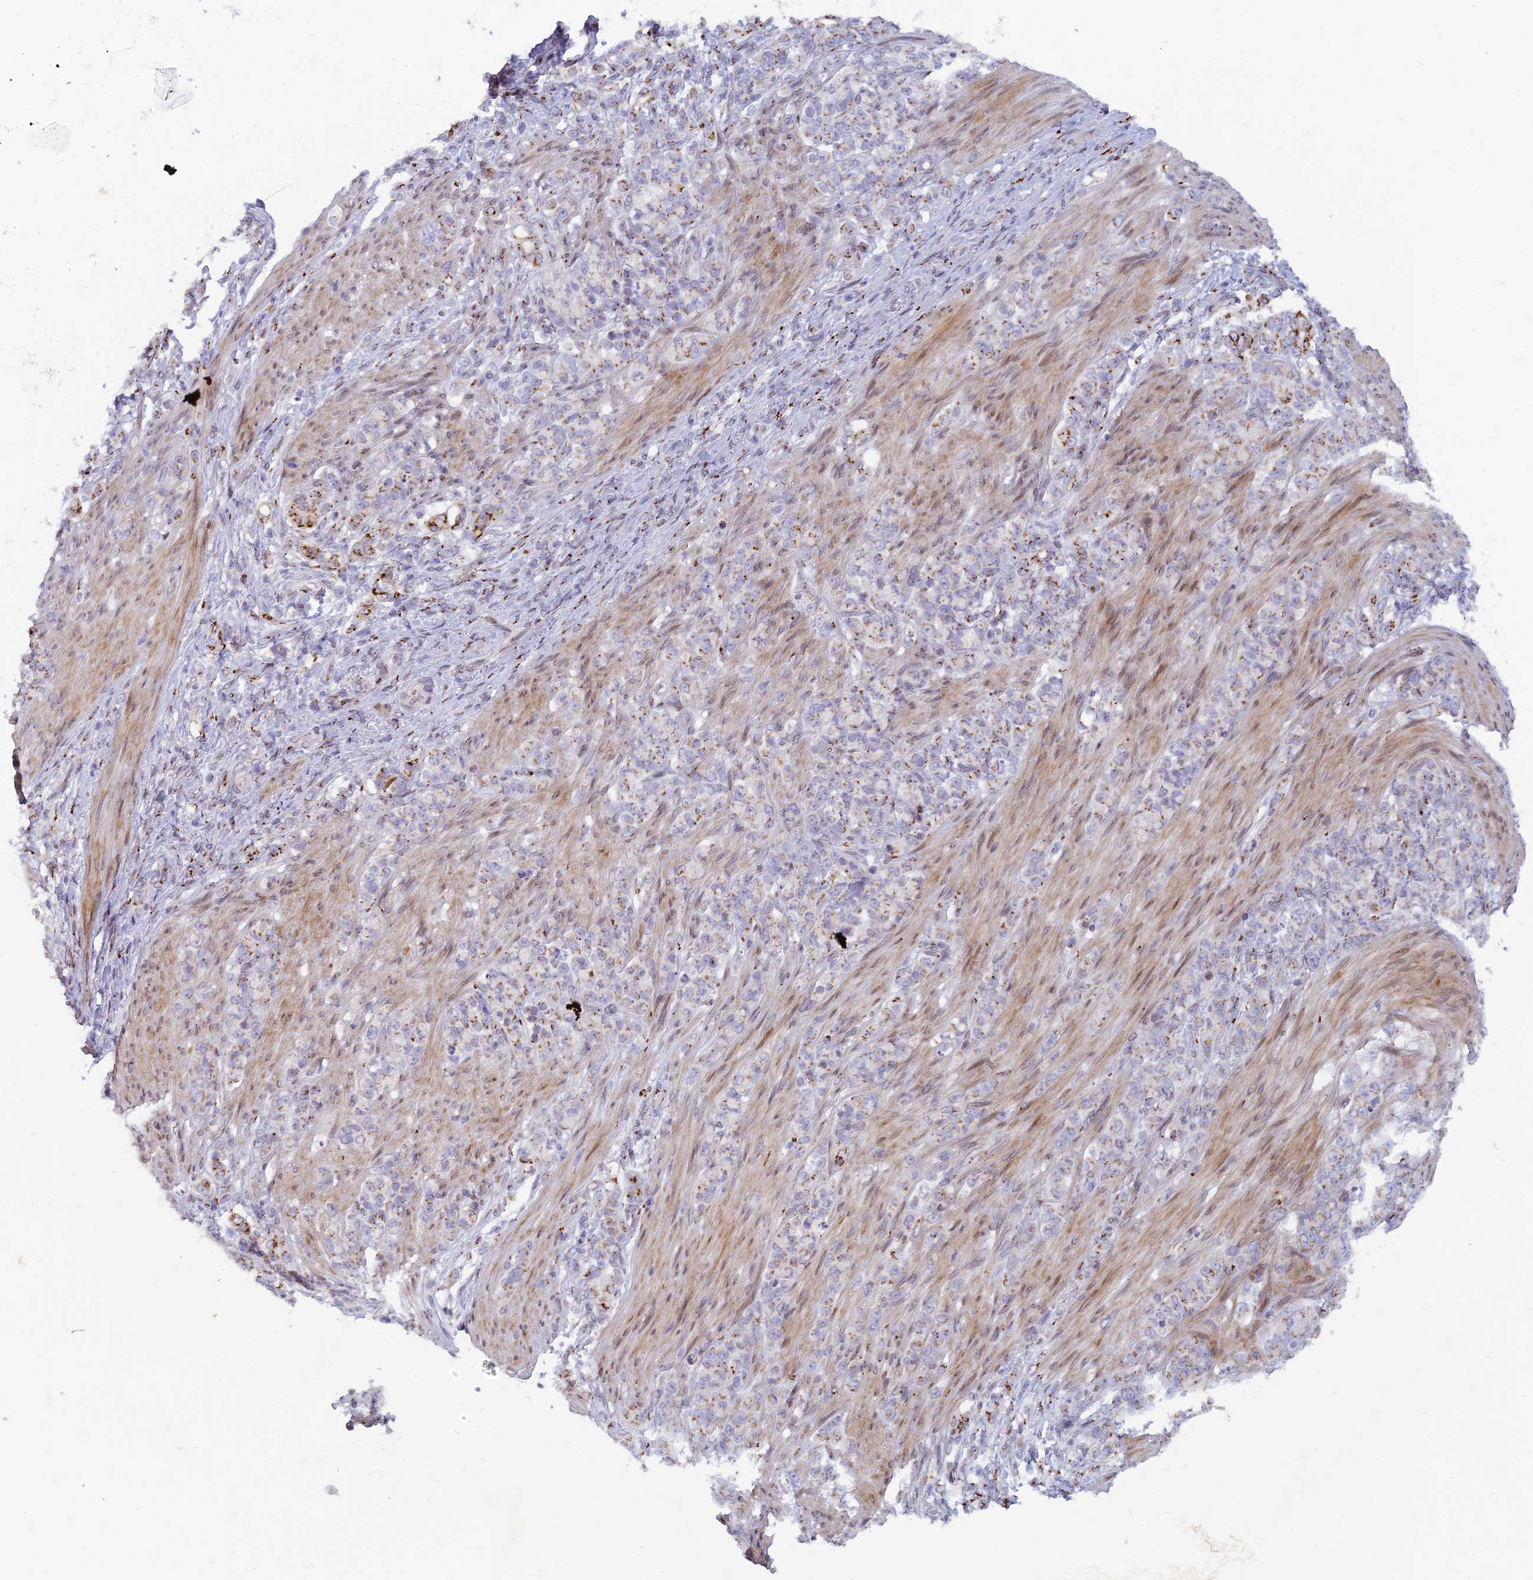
{"staining": {"intensity": "moderate", "quantity": "25%-75%", "location": "cytoplasmic/membranous"}, "tissue": "stomach cancer", "cell_type": "Tumor cells", "image_type": "cancer", "snomed": [{"axis": "morphology", "description": "Adenocarcinoma, NOS"}, {"axis": "topography", "description": "Stomach"}], "caption": "IHC of human stomach adenocarcinoma displays medium levels of moderate cytoplasmic/membranous expression in about 25%-75% of tumor cells.", "gene": "FAM3C", "patient": {"sex": "female", "age": 79}}